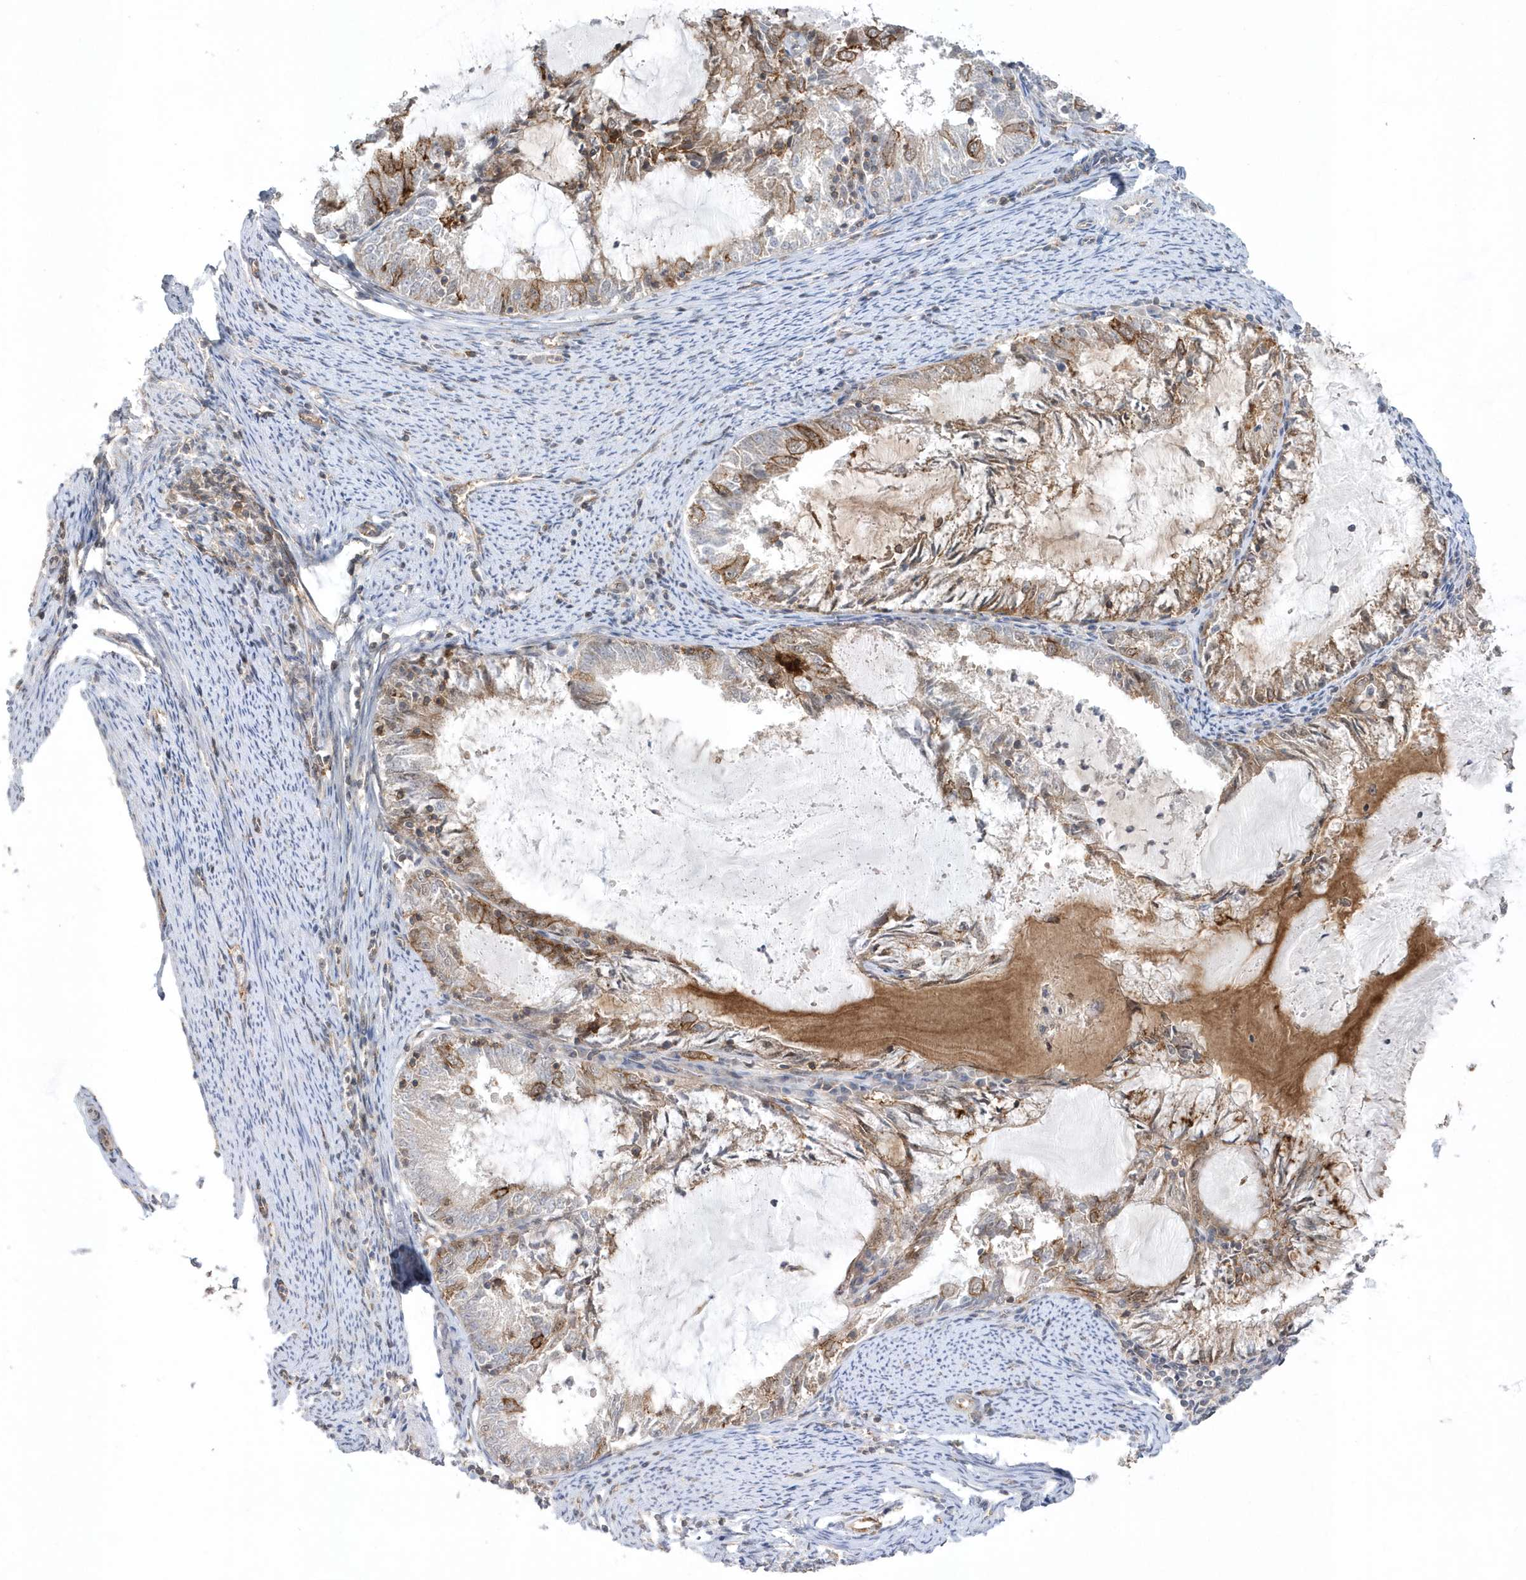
{"staining": {"intensity": "moderate", "quantity": "25%-75%", "location": "cytoplasmic/membranous"}, "tissue": "endometrial cancer", "cell_type": "Tumor cells", "image_type": "cancer", "snomed": [{"axis": "morphology", "description": "Adenocarcinoma, NOS"}, {"axis": "topography", "description": "Endometrium"}], "caption": "Endometrial cancer stained for a protein displays moderate cytoplasmic/membranous positivity in tumor cells.", "gene": "CRIP3", "patient": {"sex": "female", "age": 57}}